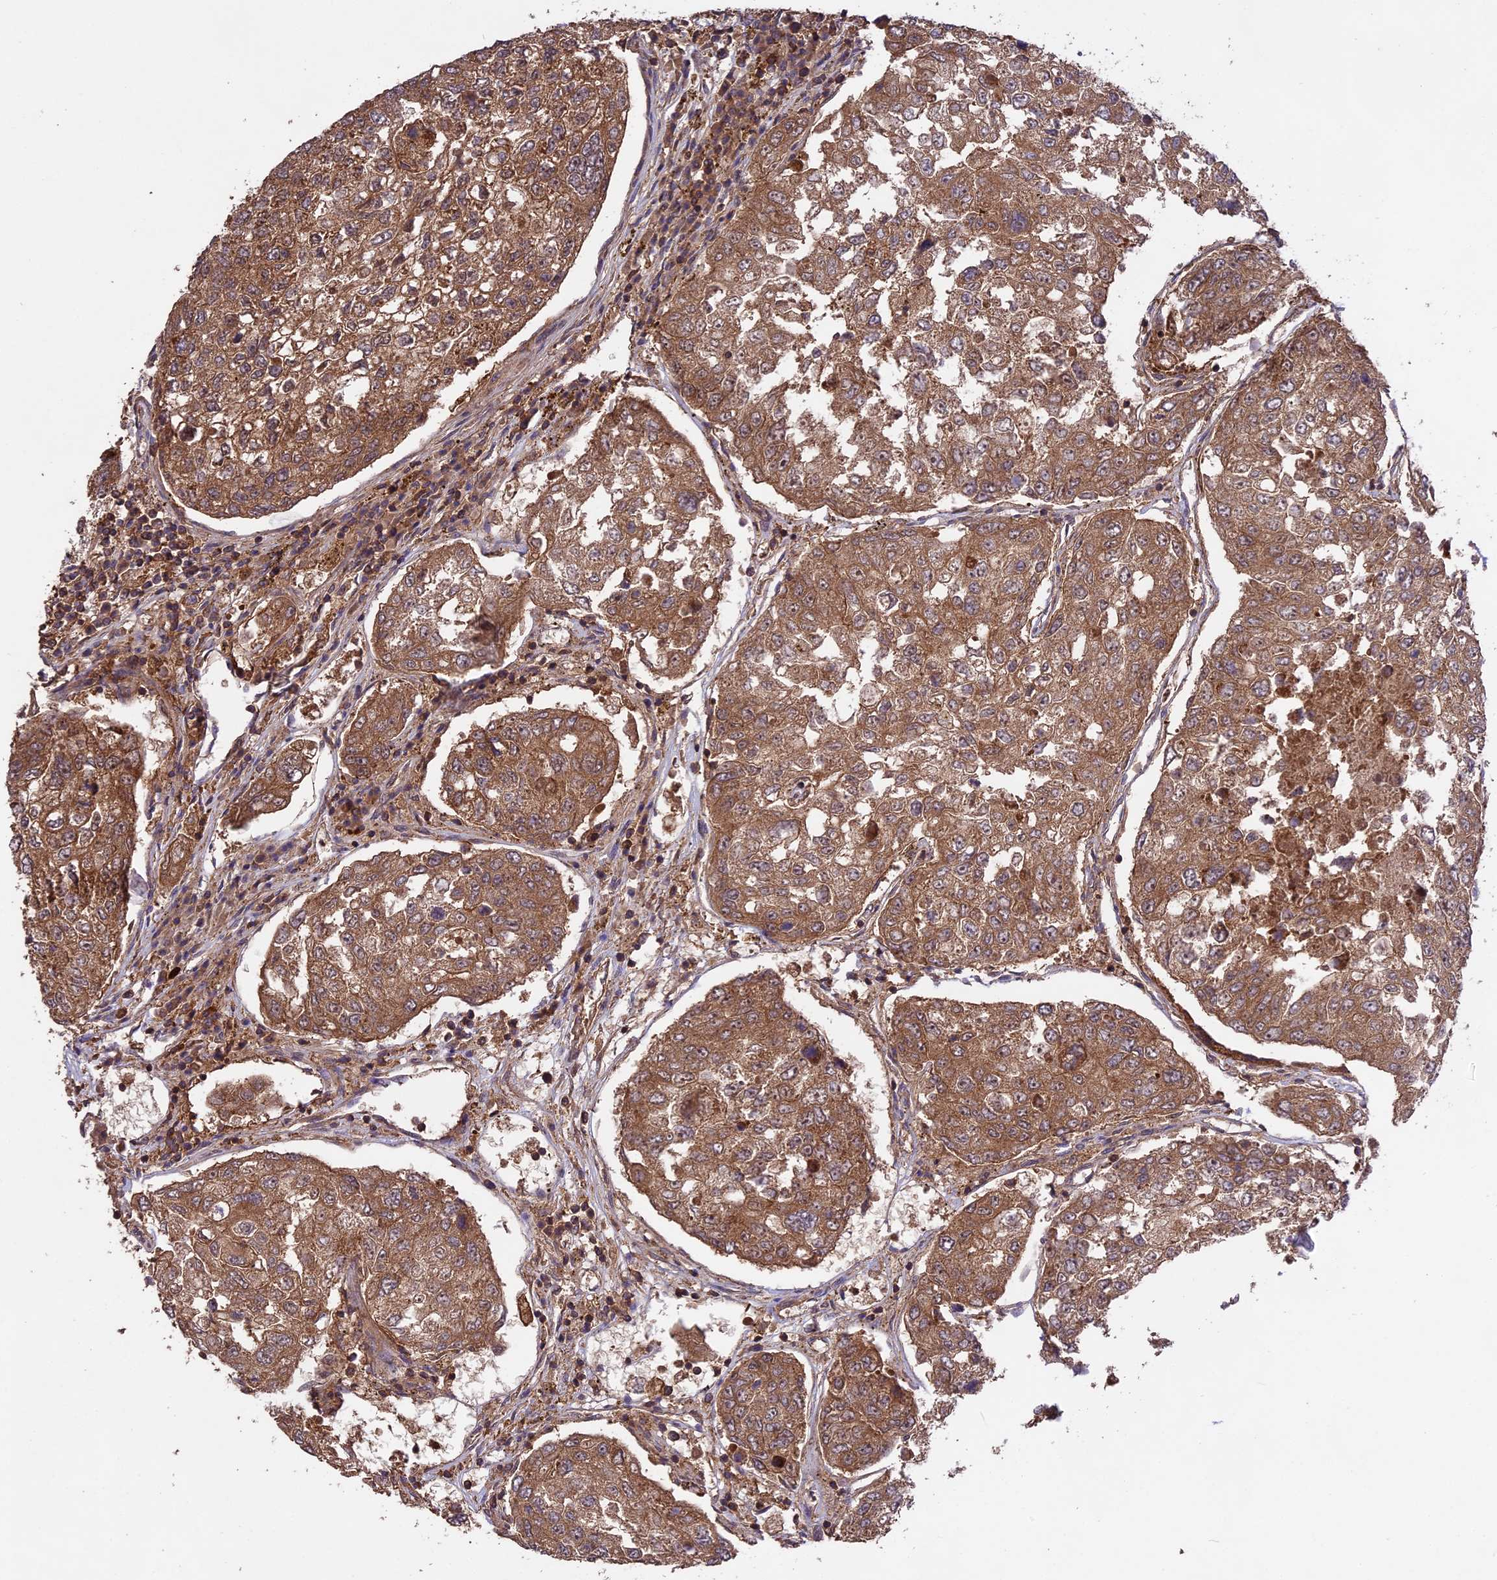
{"staining": {"intensity": "strong", "quantity": ">75%", "location": "cytoplasmic/membranous"}, "tissue": "urothelial cancer", "cell_type": "Tumor cells", "image_type": "cancer", "snomed": [{"axis": "morphology", "description": "Urothelial carcinoma, High grade"}, {"axis": "topography", "description": "Lymph node"}, {"axis": "topography", "description": "Urinary bladder"}], "caption": "Urothelial carcinoma (high-grade) was stained to show a protein in brown. There is high levels of strong cytoplasmic/membranous staining in about >75% of tumor cells. Ihc stains the protein in brown and the nuclei are stained blue.", "gene": "NUDT8", "patient": {"sex": "male", "age": 51}}